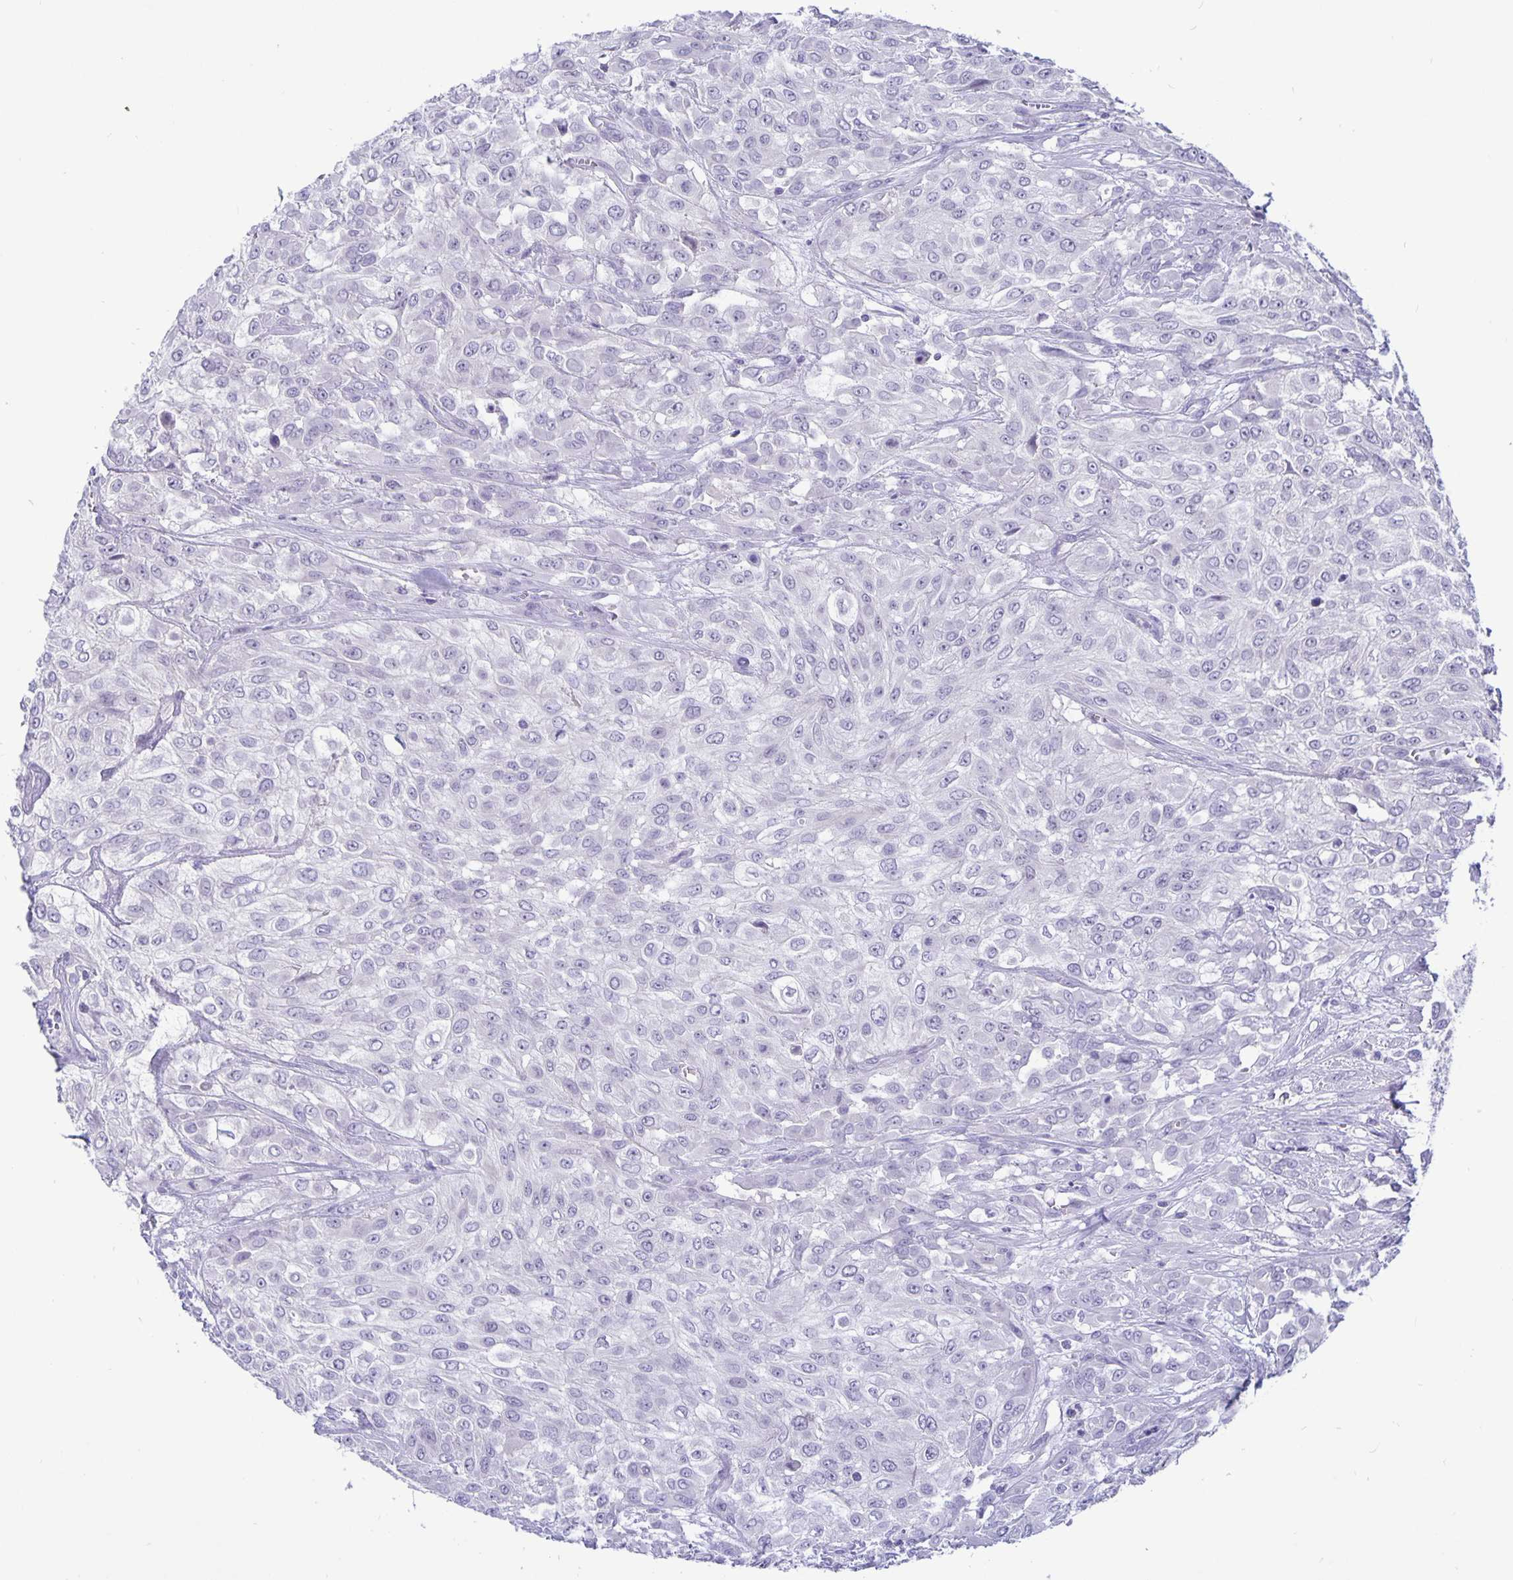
{"staining": {"intensity": "negative", "quantity": "none", "location": "none"}, "tissue": "urothelial cancer", "cell_type": "Tumor cells", "image_type": "cancer", "snomed": [{"axis": "morphology", "description": "Urothelial carcinoma, High grade"}, {"axis": "topography", "description": "Urinary bladder"}], "caption": "DAB immunohistochemical staining of high-grade urothelial carcinoma reveals no significant expression in tumor cells.", "gene": "ERMN", "patient": {"sex": "male", "age": 57}}